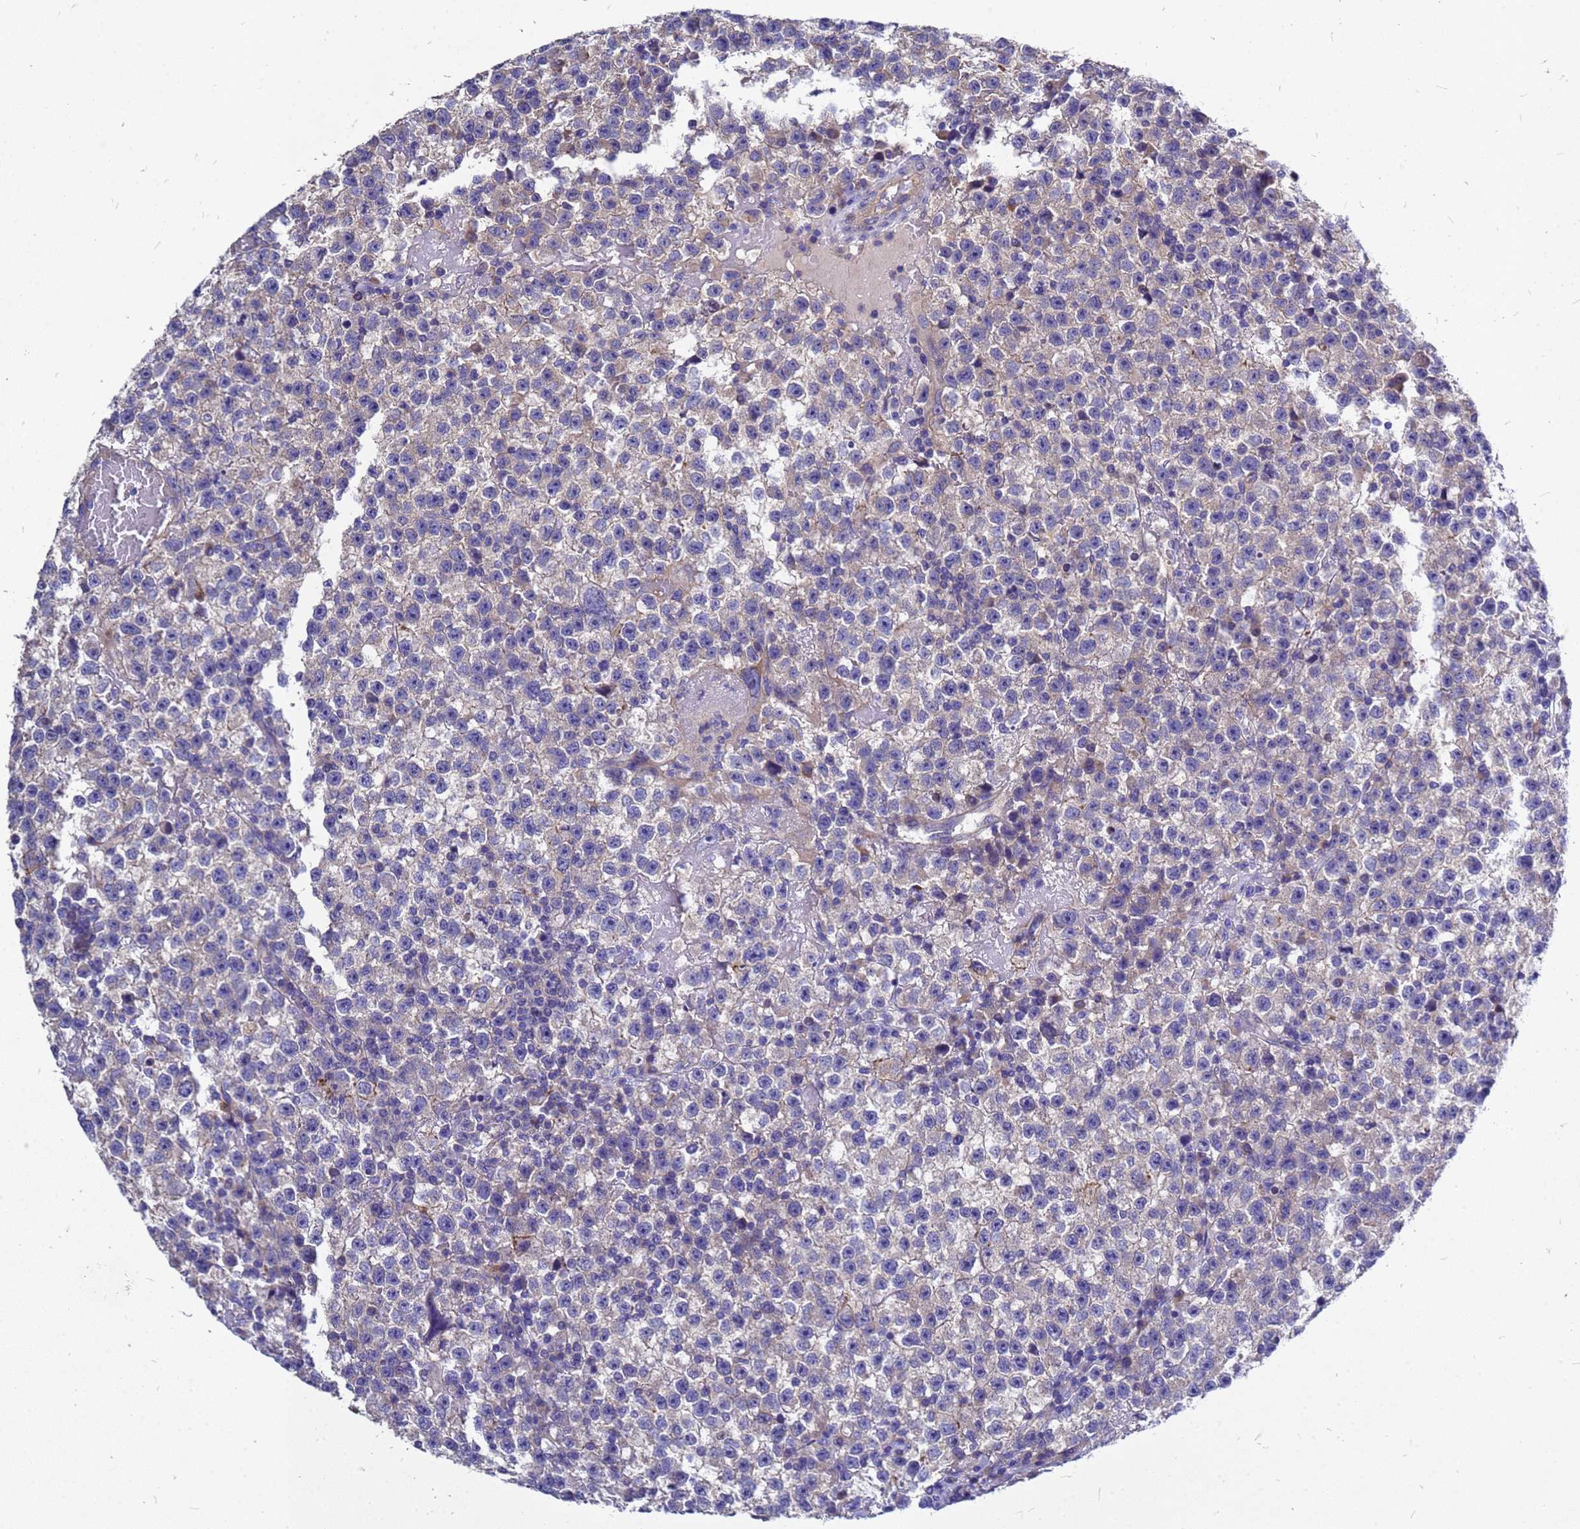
{"staining": {"intensity": "negative", "quantity": "none", "location": "none"}, "tissue": "testis cancer", "cell_type": "Tumor cells", "image_type": "cancer", "snomed": [{"axis": "morphology", "description": "Seminoma, NOS"}, {"axis": "topography", "description": "Testis"}], "caption": "Immunohistochemical staining of human testis seminoma displays no significant staining in tumor cells. Nuclei are stained in blue.", "gene": "FBXW5", "patient": {"sex": "male", "age": 22}}